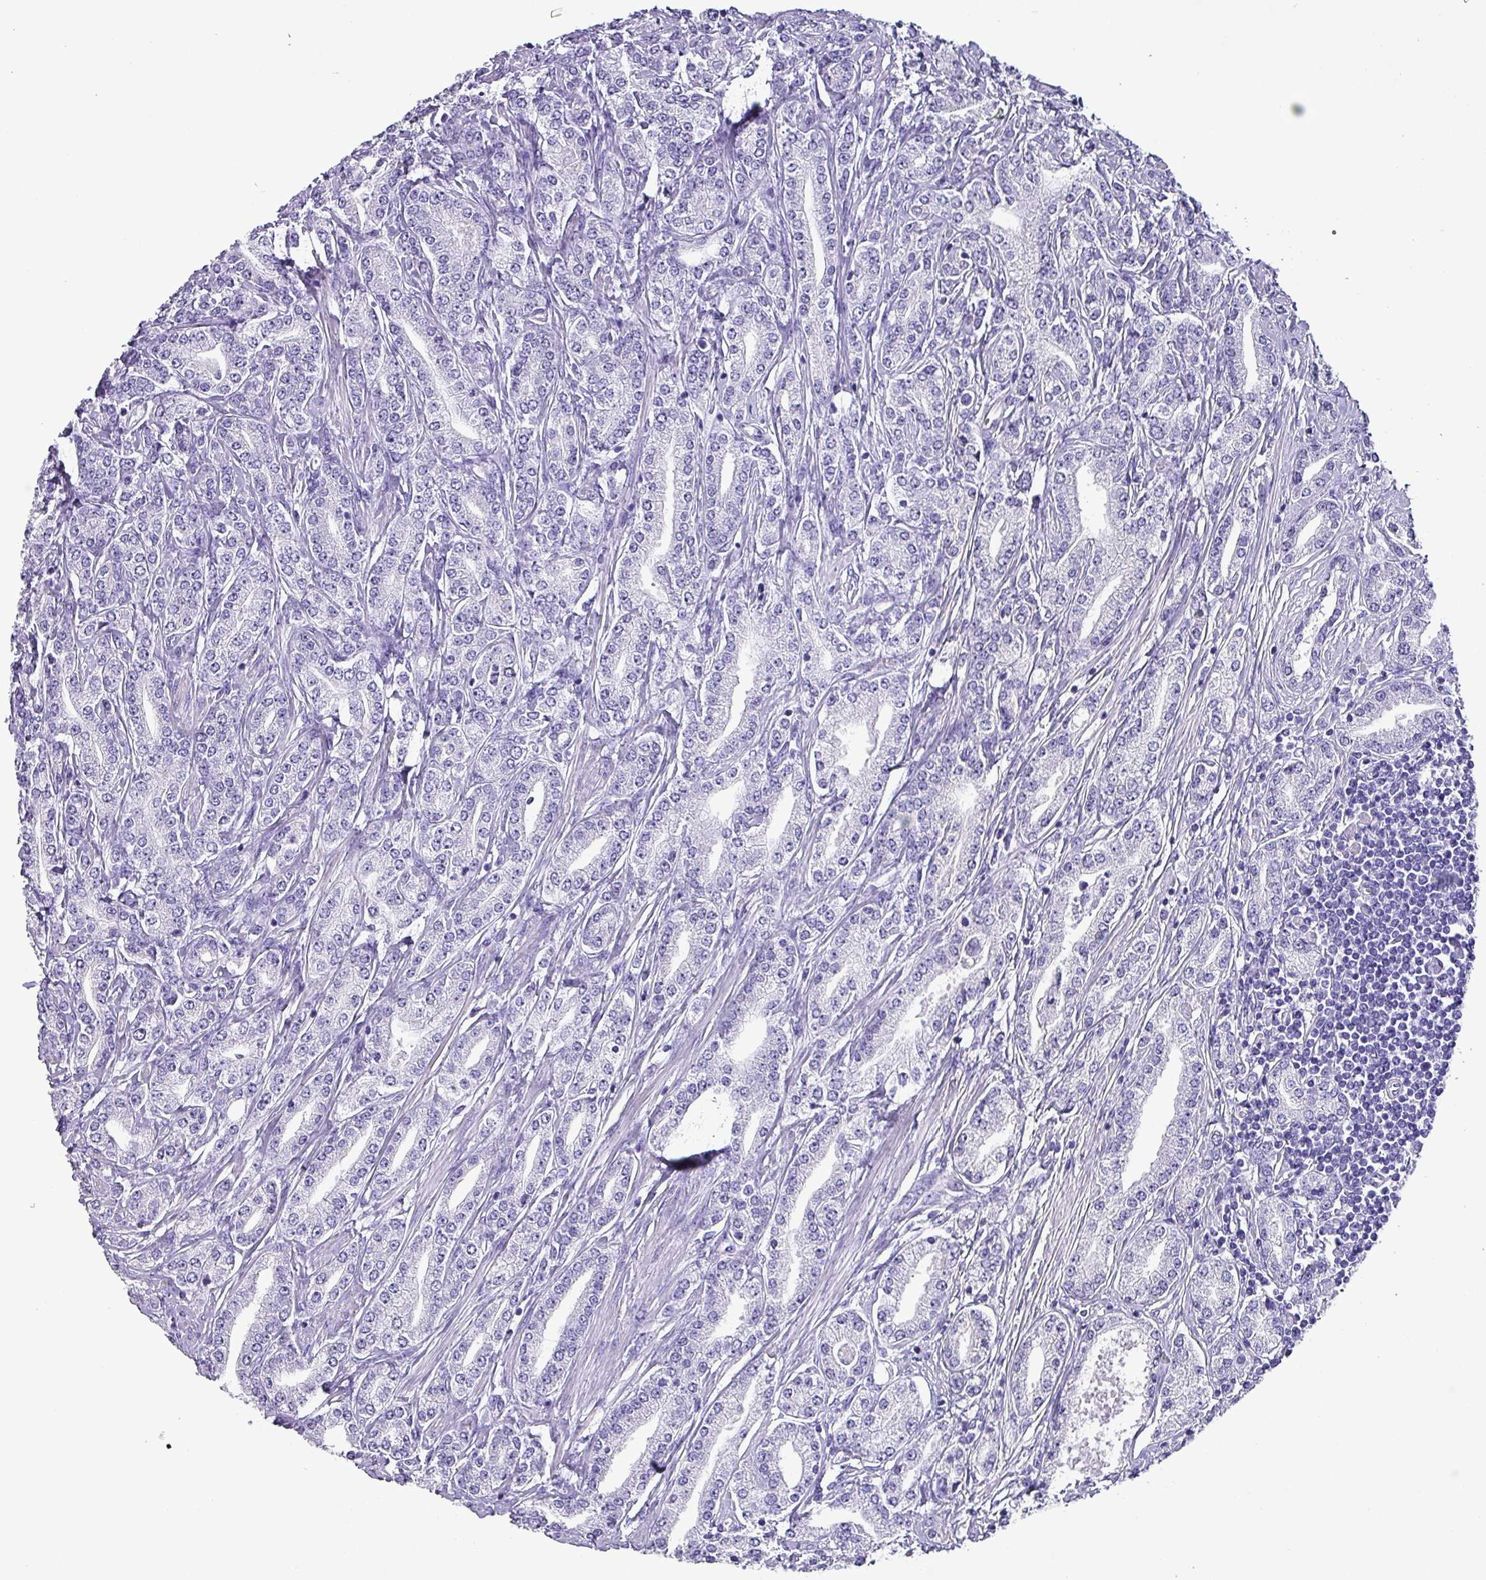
{"staining": {"intensity": "negative", "quantity": "none", "location": "none"}, "tissue": "prostate cancer", "cell_type": "Tumor cells", "image_type": "cancer", "snomed": [{"axis": "morphology", "description": "Adenocarcinoma, High grade"}, {"axis": "topography", "description": "Prostate"}], "caption": "Immunohistochemistry of human prostate cancer displays no staining in tumor cells. (Stains: DAB IHC with hematoxylin counter stain, Microscopy: brightfield microscopy at high magnification).", "gene": "KRT6C", "patient": {"sex": "male", "age": 66}}